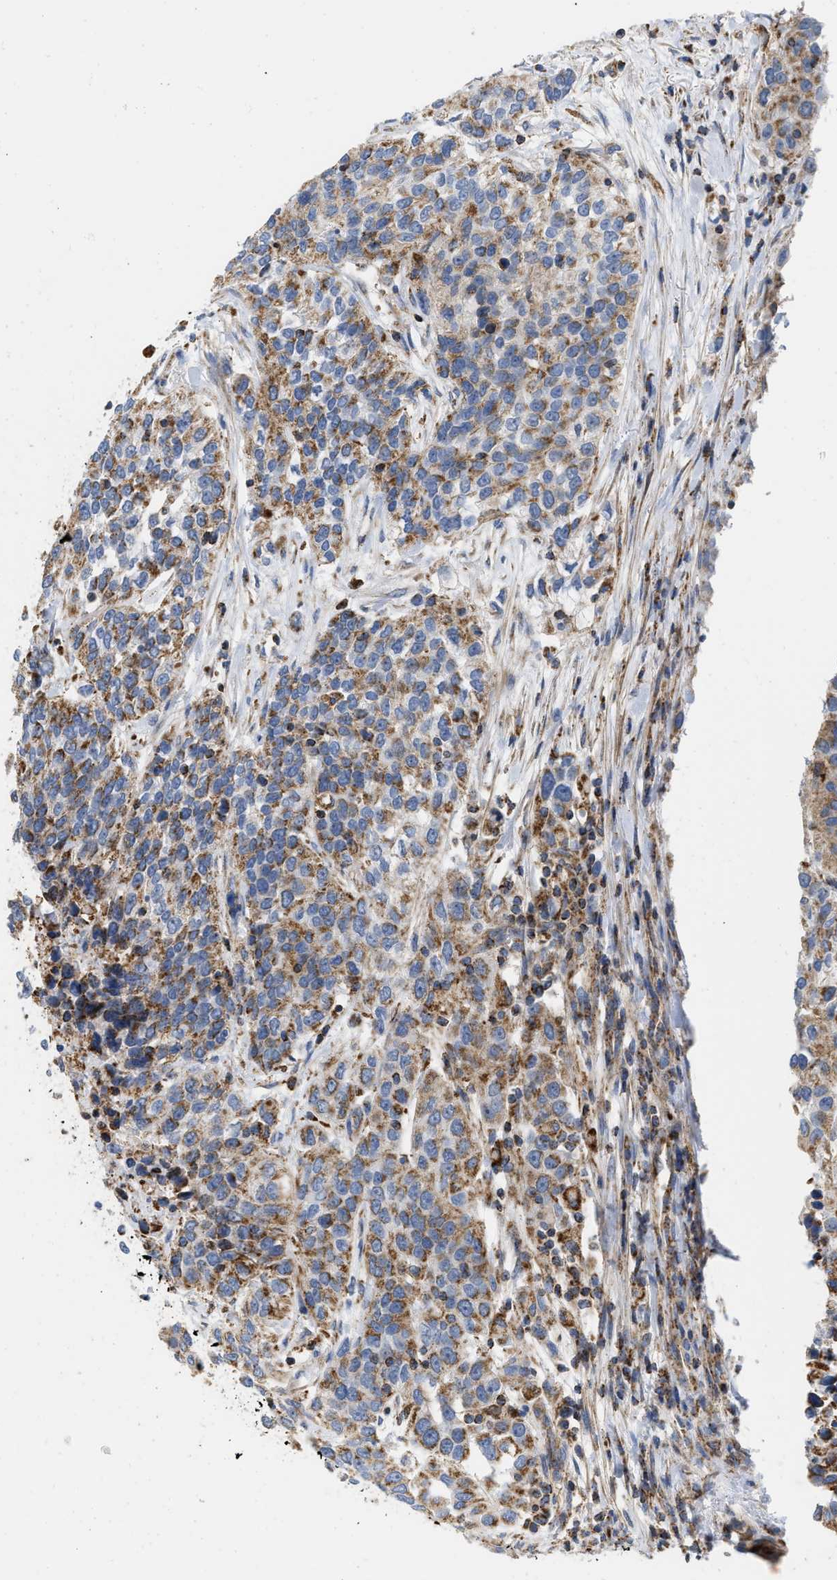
{"staining": {"intensity": "moderate", "quantity": ">75%", "location": "cytoplasmic/membranous"}, "tissue": "urothelial cancer", "cell_type": "Tumor cells", "image_type": "cancer", "snomed": [{"axis": "morphology", "description": "Urothelial carcinoma, High grade"}, {"axis": "topography", "description": "Urinary bladder"}], "caption": "Urothelial cancer was stained to show a protein in brown. There is medium levels of moderate cytoplasmic/membranous expression in about >75% of tumor cells.", "gene": "GRB10", "patient": {"sex": "female", "age": 80}}